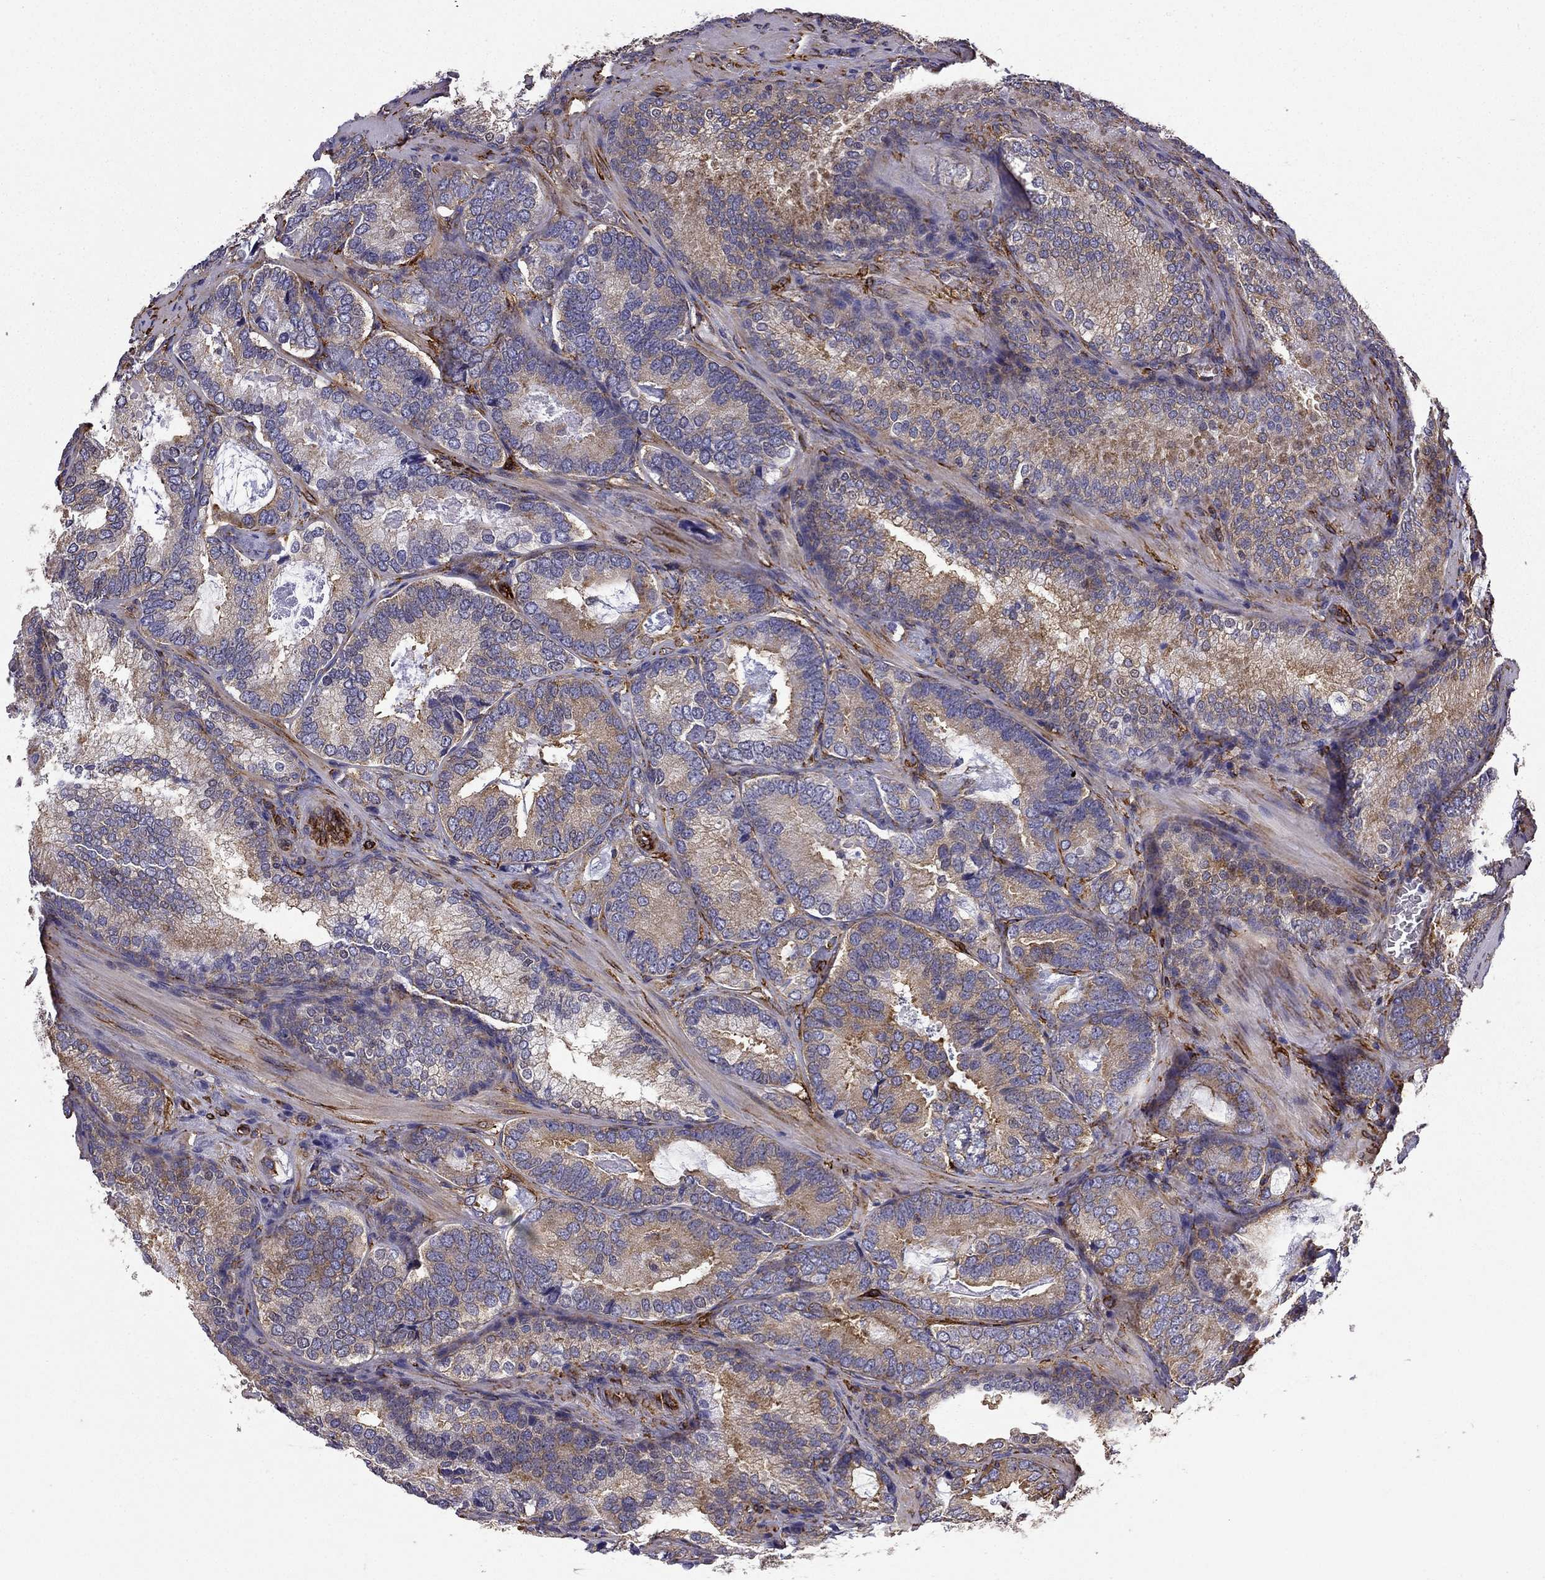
{"staining": {"intensity": "moderate", "quantity": ">75%", "location": "cytoplasmic/membranous"}, "tissue": "prostate cancer", "cell_type": "Tumor cells", "image_type": "cancer", "snomed": [{"axis": "morphology", "description": "Adenocarcinoma, Low grade"}, {"axis": "topography", "description": "Prostate"}], "caption": "Approximately >75% of tumor cells in prostate cancer (adenocarcinoma (low-grade)) show moderate cytoplasmic/membranous protein staining as visualized by brown immunohistochemical staining.", "gene": "MAP4", "patient": {"sex": "male", "age": 60}}